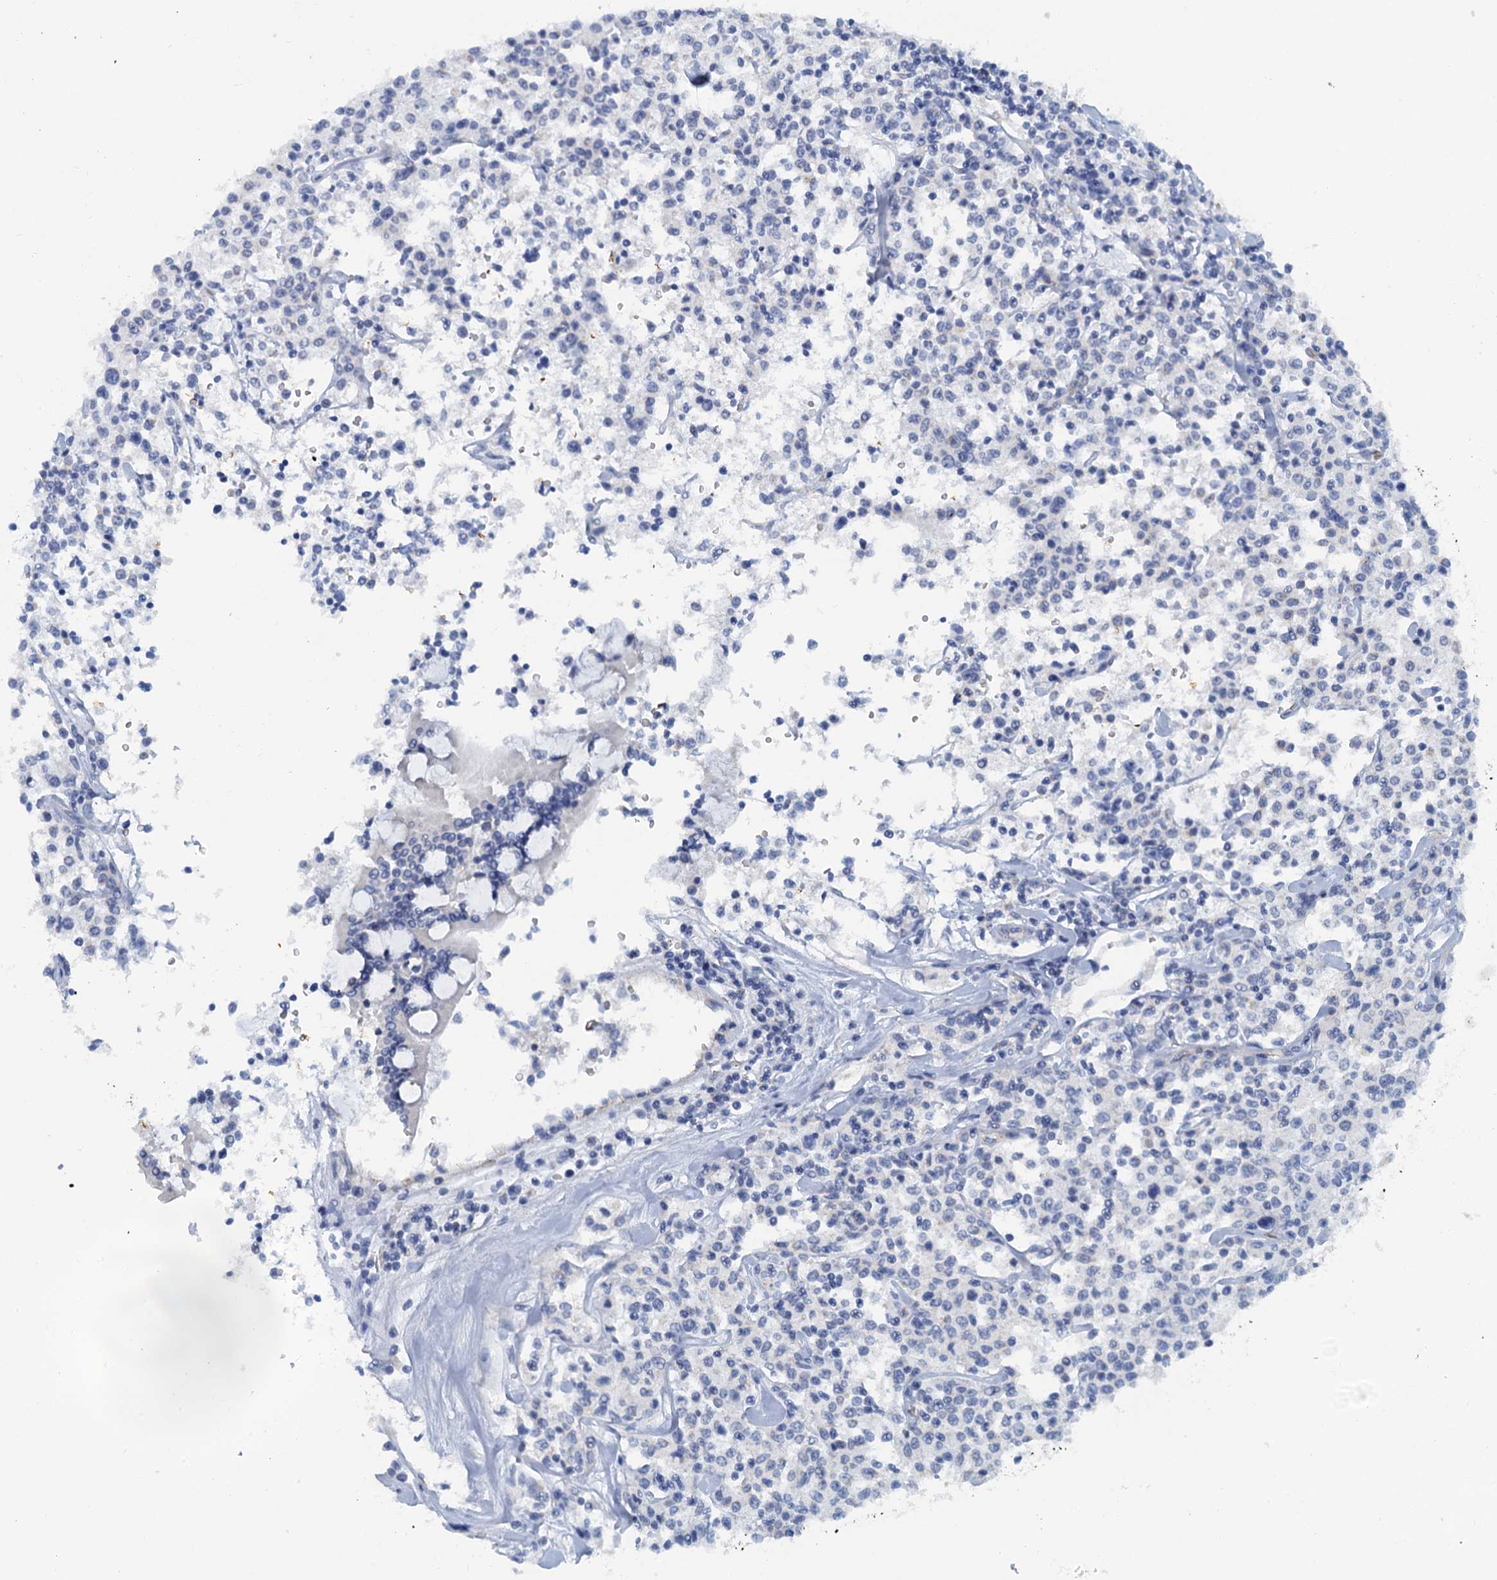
{"staining": {"intensity": "negative", "quantity": "none", "location": "none"}, "tissue": "lymphoma", "cell_type": "Tumor cells", "image_type": "cancer", "snomed": [{"axis": "morphology", "description": "Malignant lymphoma, non-Hodgkin's type, Low grade"}, {"axis": "topography", "description": "Small intestine"}], "caption": "This is an immunohistochemistry image of human lymphoma. There is no positivity in tumor cells.", "gene": "MYADML2", "patient": {"sex": "female", "age": 59}}